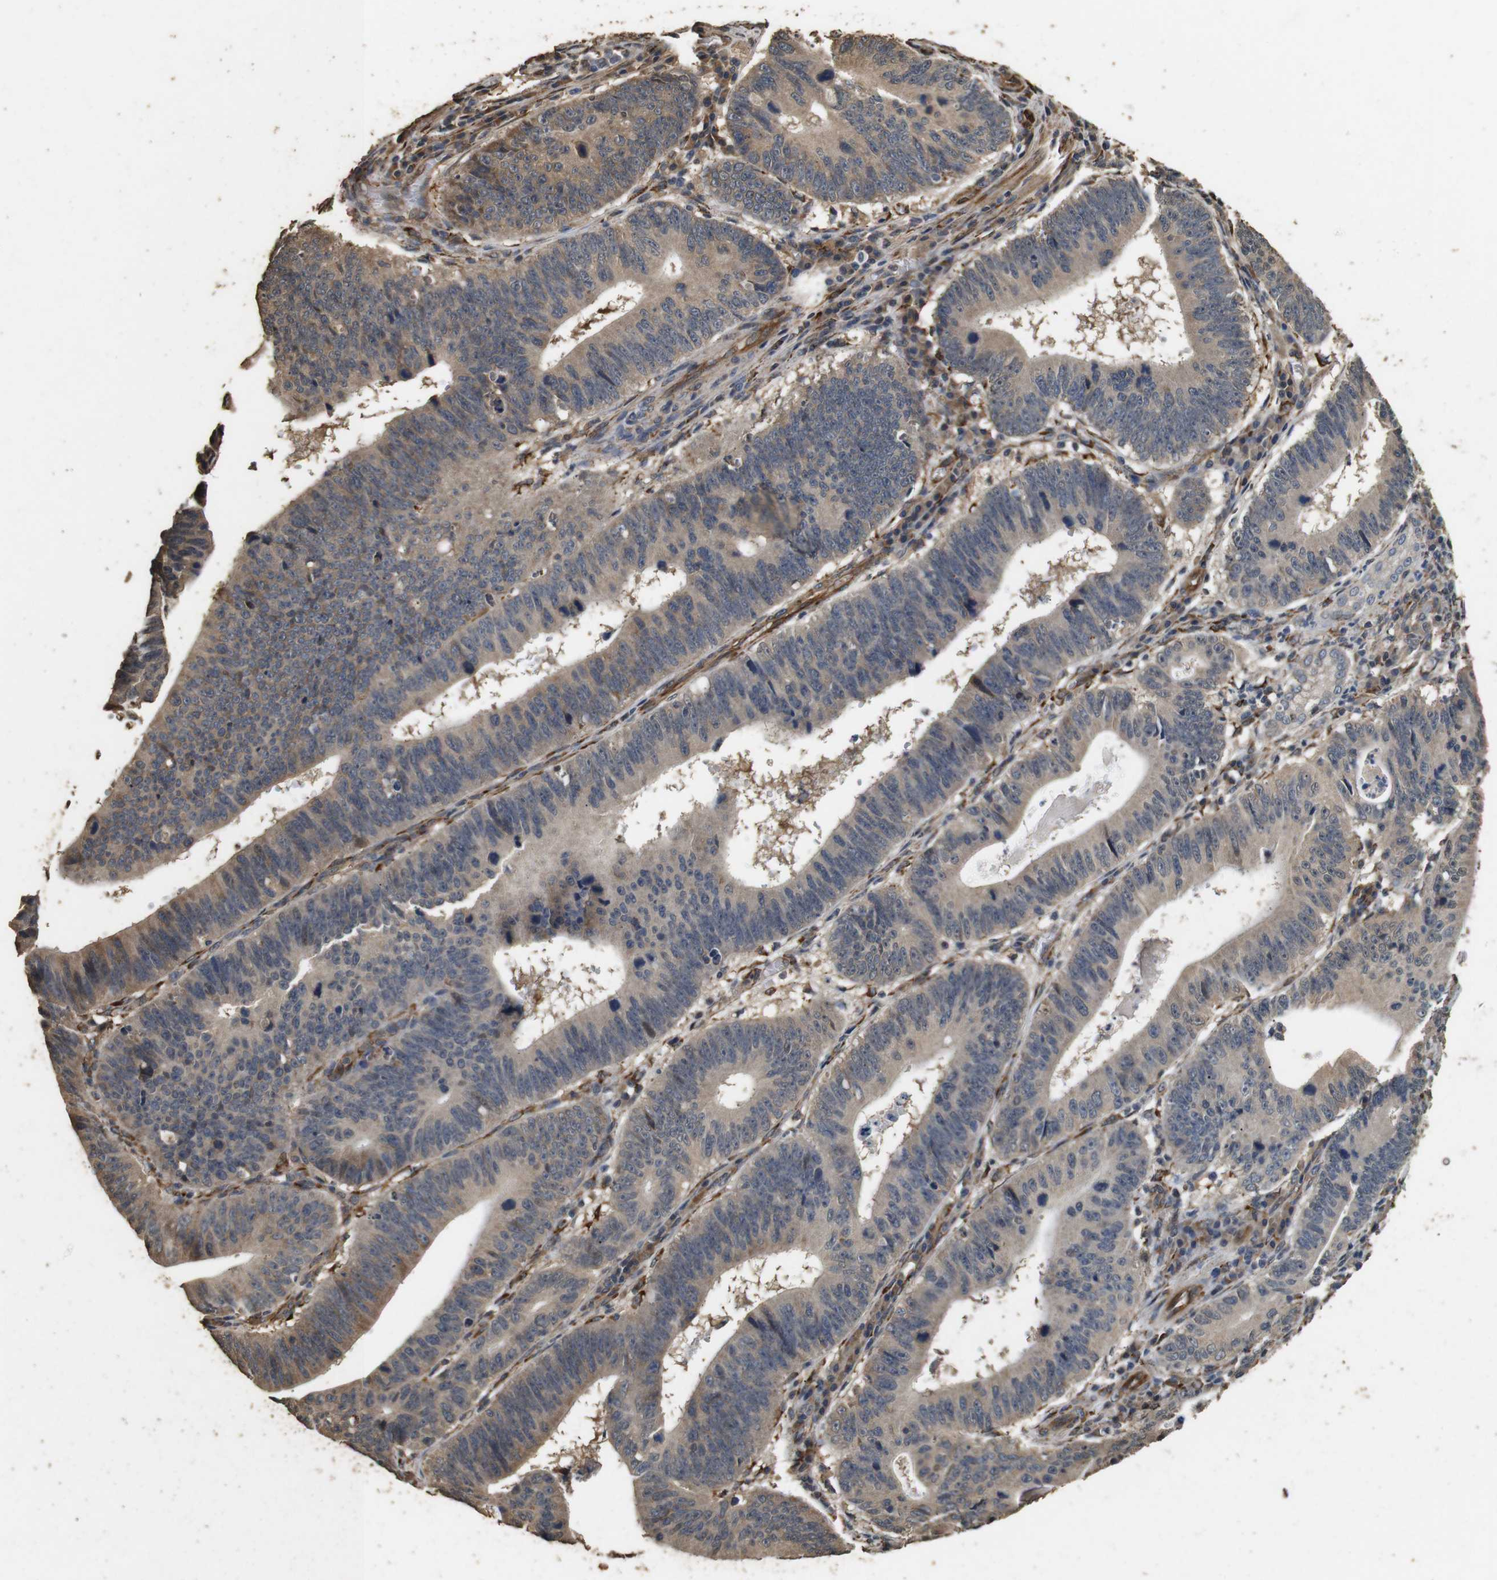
{"staining": {"intensity": "moderate", "quantity": ">75%", "location": "cytoplasmic/membranous"}, "tissue": "stomach cancer", "cell_type": "Tumor cells", "image_type": "cancer", "snomed": [{"axis": "morphology", "description": "Adenocarcinoma, NOS"}, {"axis": "topography", "description": "Stomach"}], "caption": "Immunohistochemistry (IHC) staining of adenocarcinoma (stomach), which shows medium levels of moderate cytoplasmic/membranous staining in about >75% of tumor cells indicating moderate cytoplasmic/membranous protein staining. The staining was performed using DAB (3,3'-diaminobenzidine) (brown) for protein detection and nuclei were counterstained in hematoxylin (blue).", "gene": "CNPY4", "patient": {"sex": "male", "age": 59}}